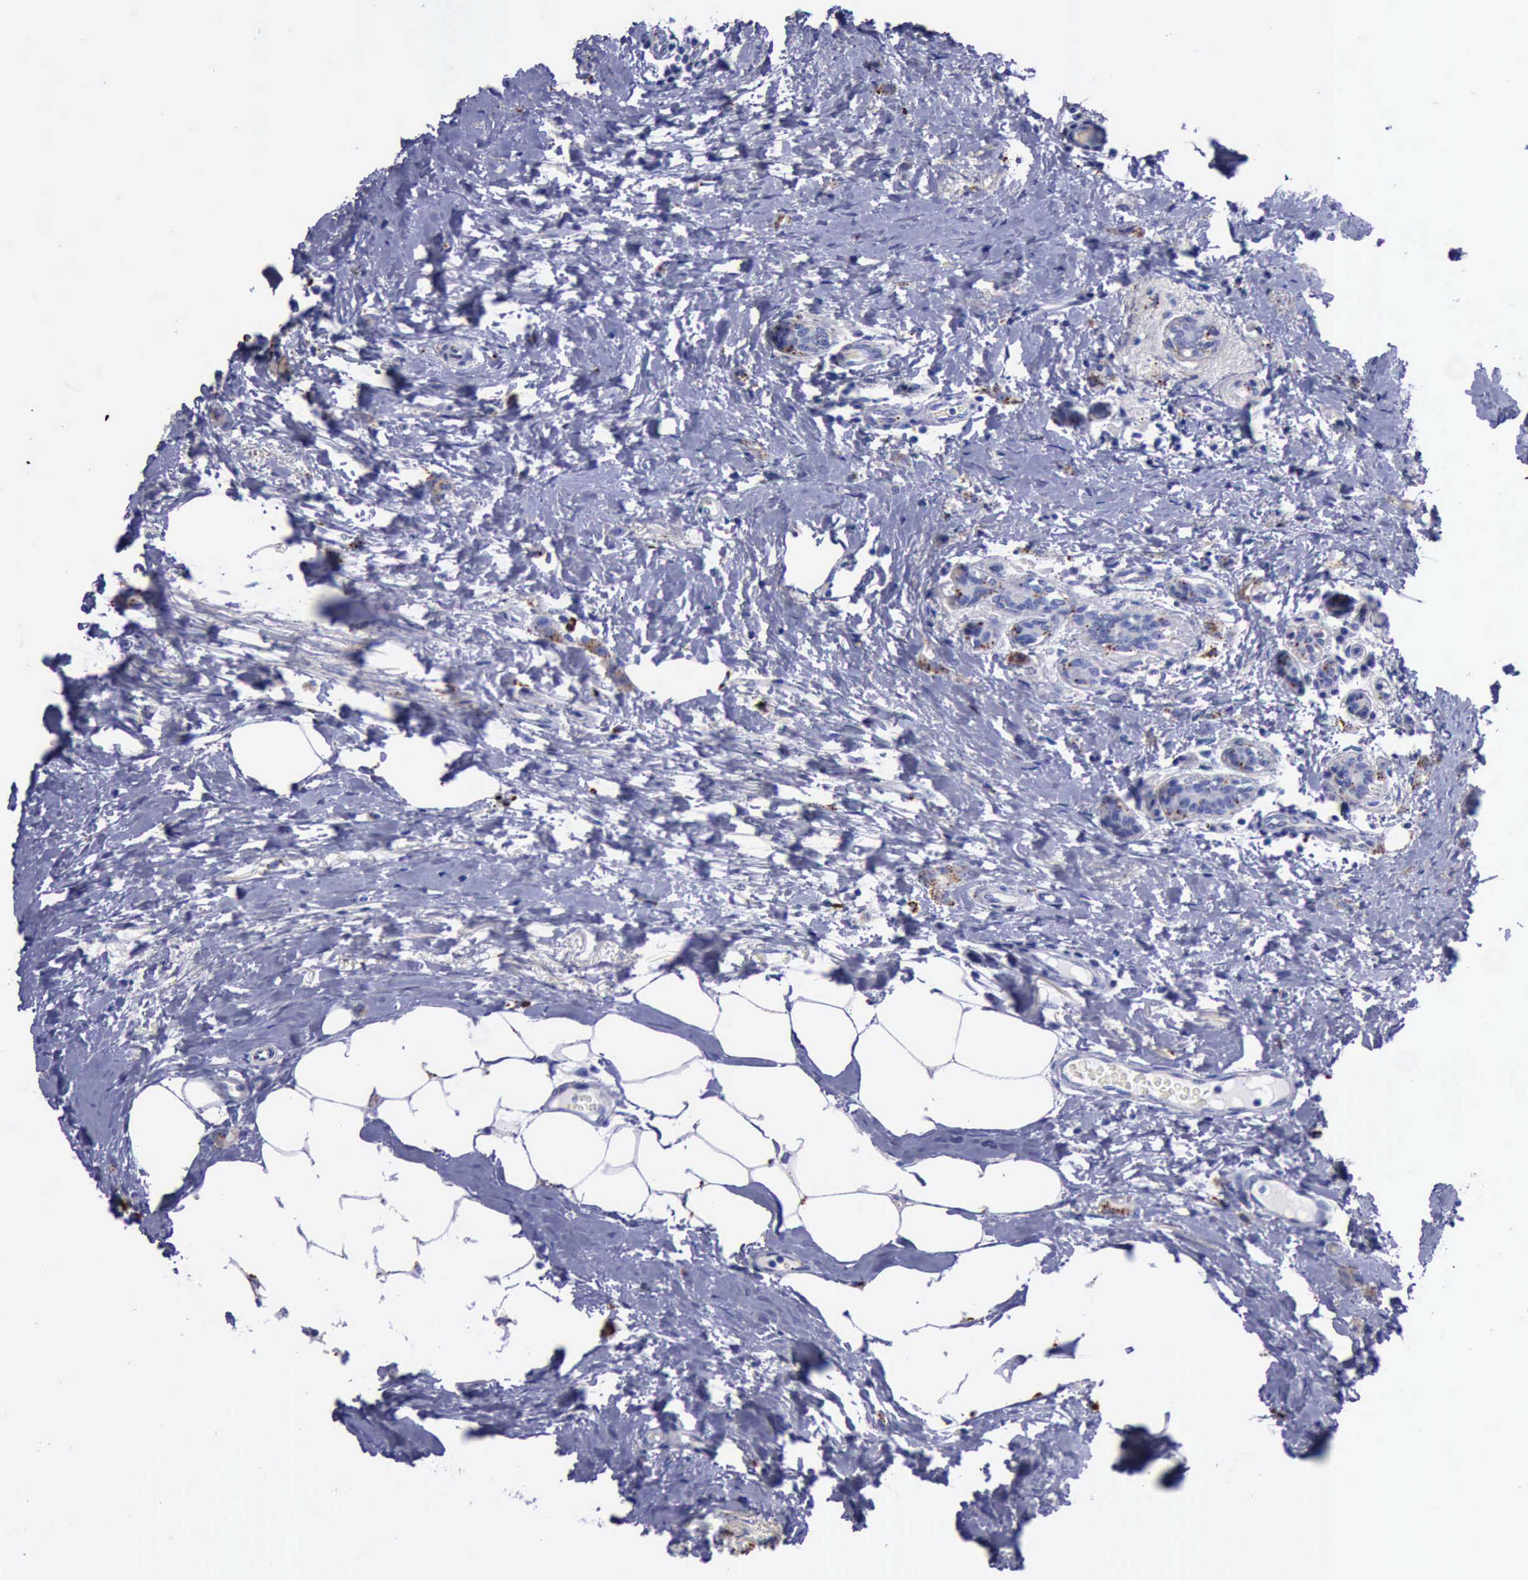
{"staining": {"intensity": "negative", "quantity": "none", "location": "none"}, "tissue": "breast cancer", "cell_type": "Tumor cells", "image_type": "cancer", "snomed": [{"axis": "morphology", "description": "Lobular carcinoma"}, {"axis": "topography", "description": "Breast"}], "caption": "This image is of breast cancer (lobular carcinoma) stained with IHC to label a protein in brown with the nuclei are counter-stained blue. There is no staining in tumor cells. (DAB (3,3'-diaminobenzidine) immunohistochemistry (IHC), high magnification).", "gene": "CTSD", "patient": {"sex": "female", "age": 55}}